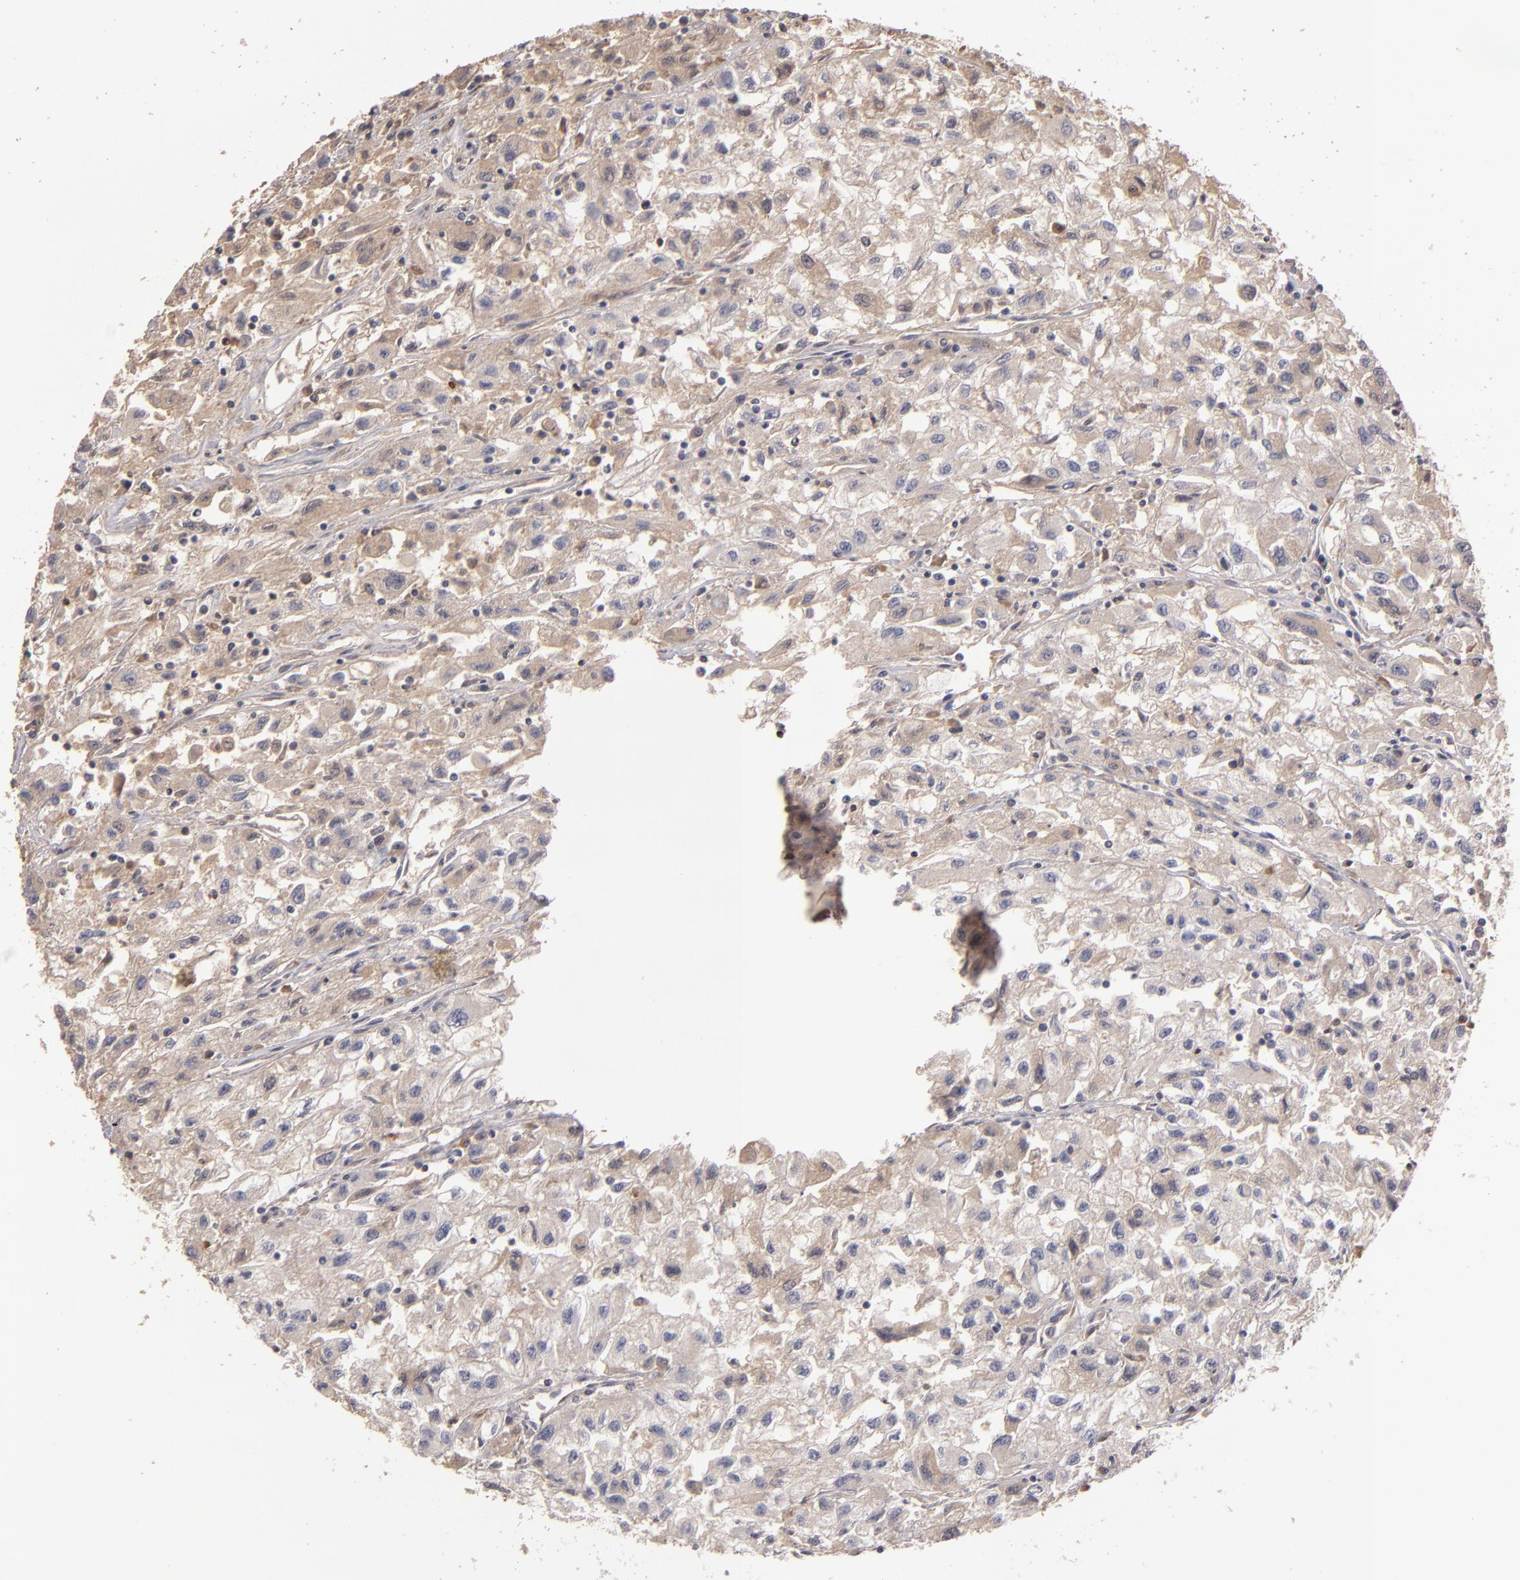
{"staining": {"intensity": "weak", "quantity": ">75%", "location": "cytoplasmic/membranous"}, "tissue": "renal cancer", "cell_type": "Tumor cells", "image_type": "cancer", "snomed": [{"axis": "morphology", "description": "Adenocarcinoma, NOS"}, {"axis": "topography", "description": "Kidney"}], "caption": "High-power microscopy captured an IHC image of renal cancer, revealing weak cytoplasmic/membranous positivity in approximately >75% of tumor cells.", "gene": "UPF3B", "patient": {"sex": "male", "age": 59}}